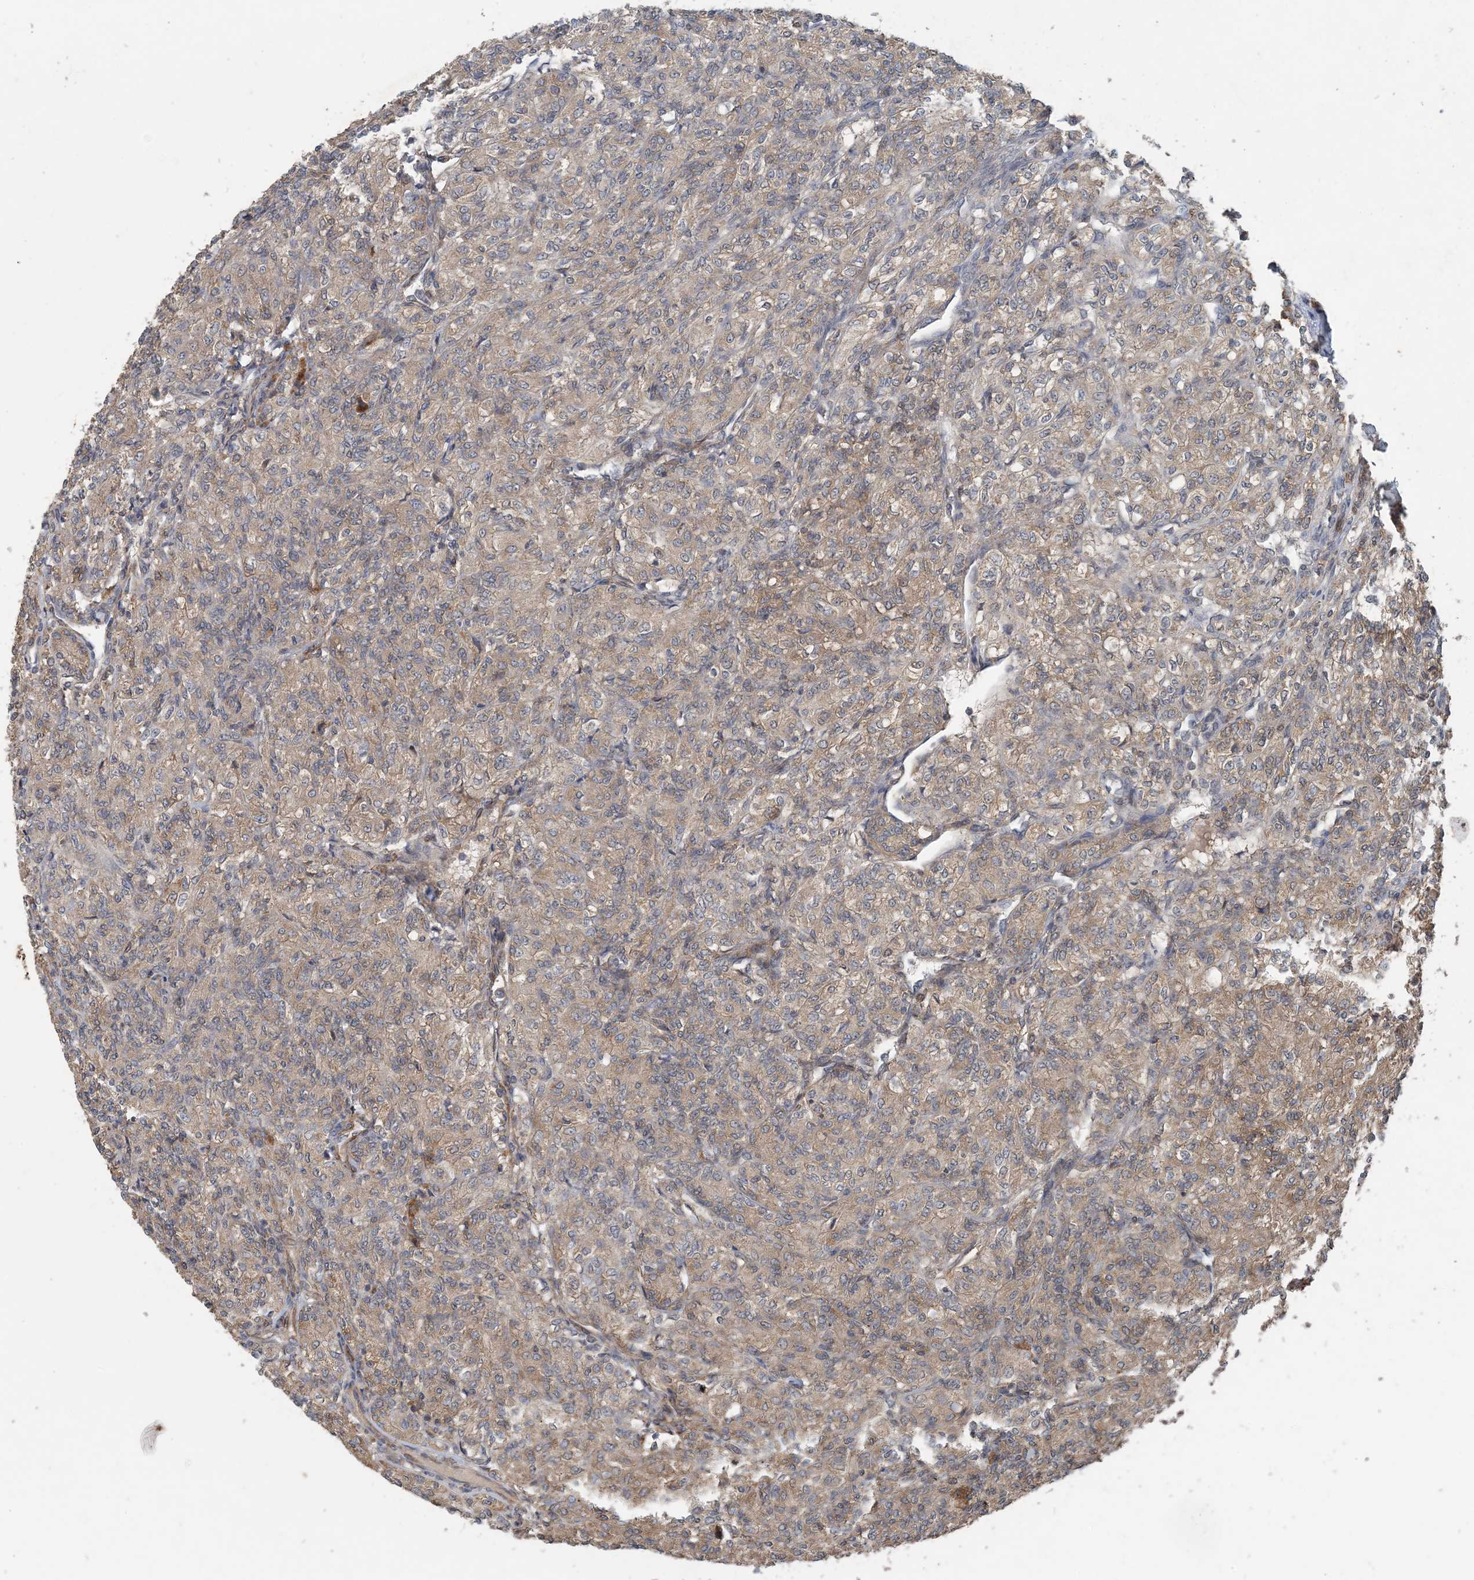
{"staining": {"intensity": "weak", "quantity": ">75%", "location": "cytoplasmic/membranous"}, "tissue": "renal cancer", "cell_type": "Tumor cells", "image_type": "cancer", "snomed": [{"axis": "morphology", "description": "Adenocarcinoma, NOS"}, {"axis": "topography", "description": "Kidney"}], "caption": "Weak cytoplasmic/membranous positivity for a protein is present in about >75% of tumor cells of renal adenocarcinoma using immunohistochemistry (IHC).", "gene": "MYO9B", "patient": {"sex": "male", "age": 77}}